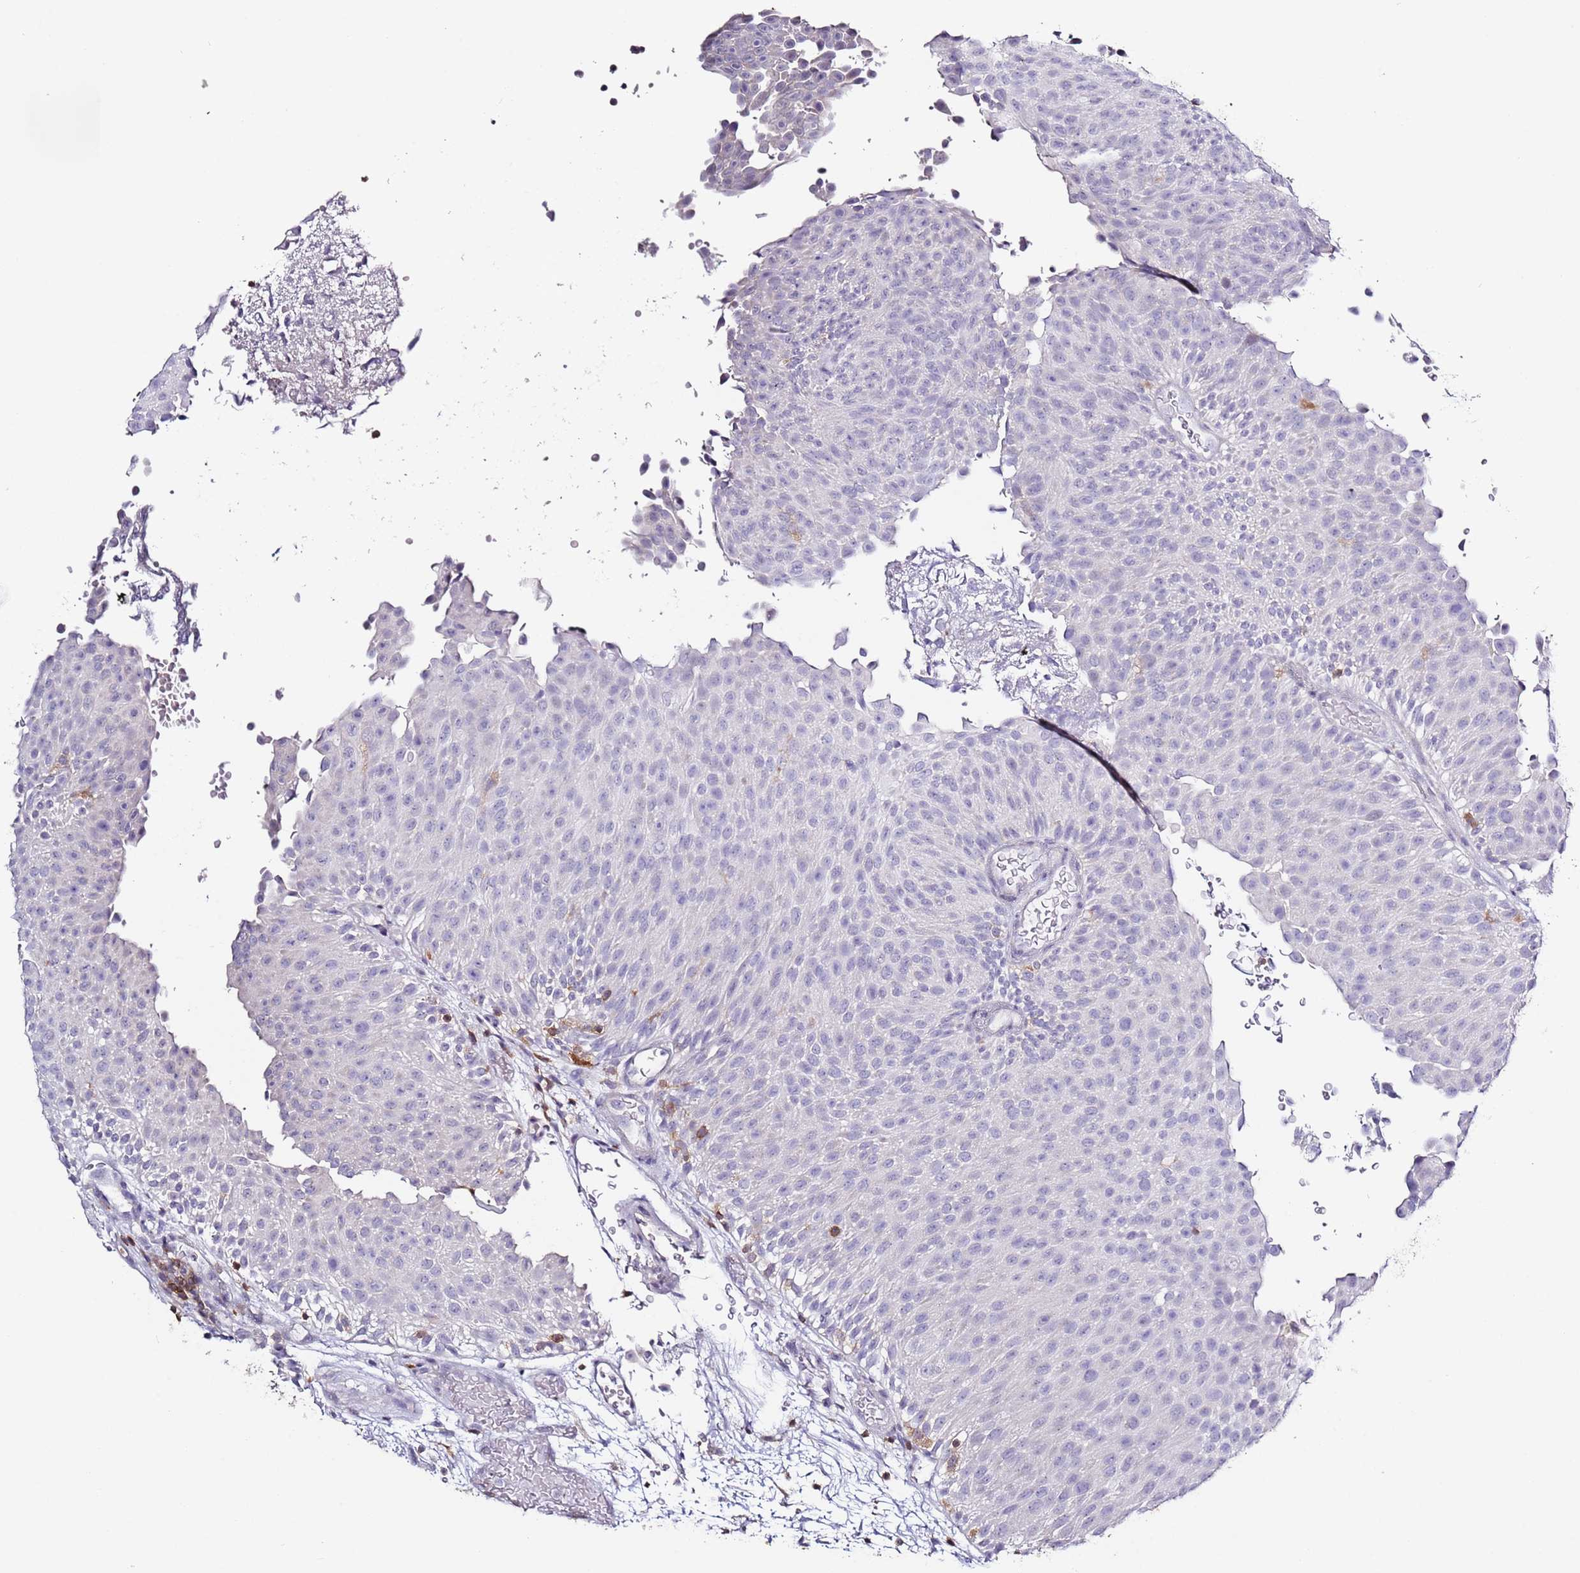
{"staining": {"intensity": "negative", "quantity": "none", "location": "none"}, "tissue": "urothelial cancer", "cell_type": "Tumor cells", "image_type": "cancer", "snomed": [{"axis": "morphology", "description": "Urothelial carcinoma, Low grade"}, {"axis": "topography", "description": "Urinary bladder"}], "caption": "Urothelial cancer was stained to show a protein in brown. There is no significant staining in tumor cells. (DAB (3,3'-diaminobenzidine) immunohistochemistry (IHC) visualized using brightfield microscopy, high magnification).", "gene": "LPXN", "patient": {"sex": "male", "age": 78}}